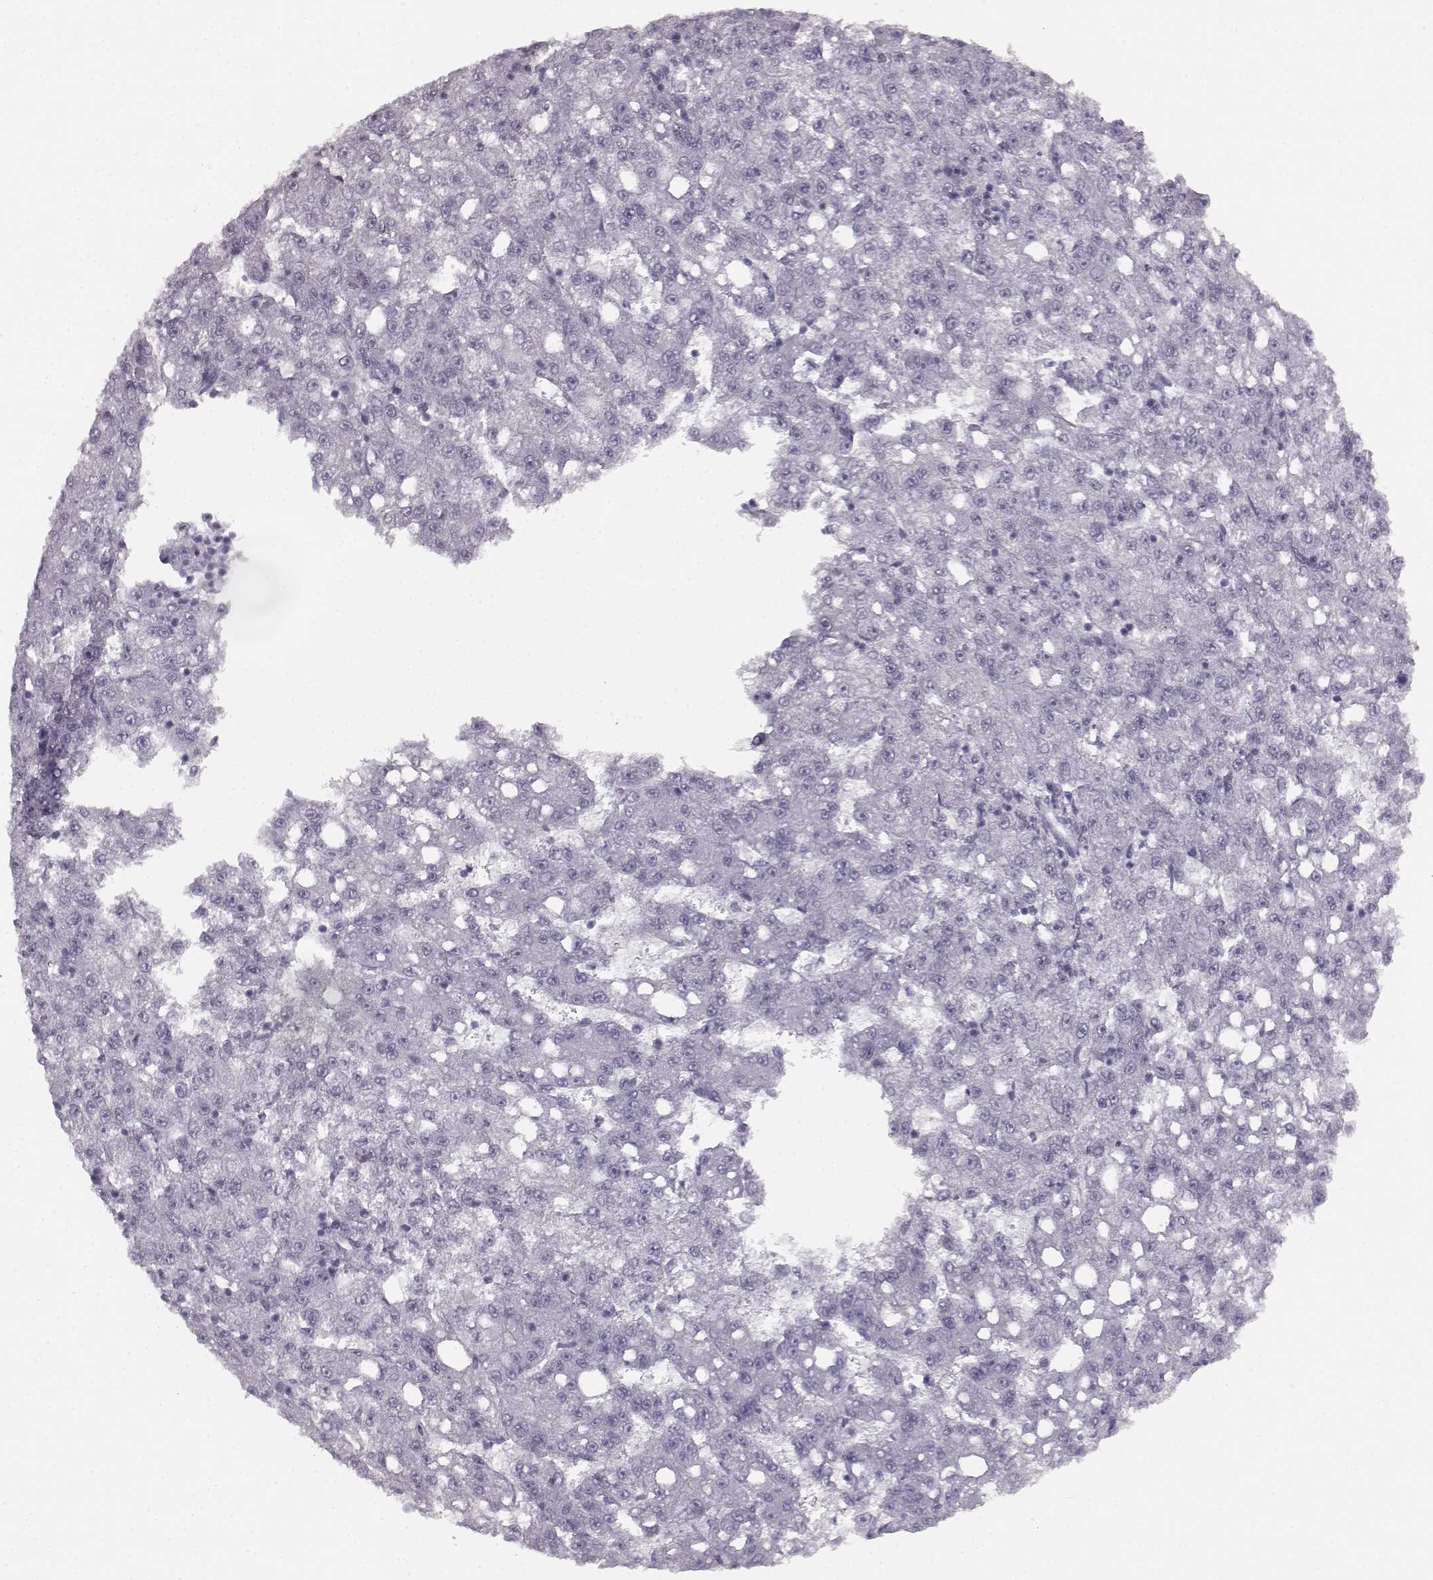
{"staining": {"intensity": "negative", "quantity": "none", "location": "none"}, "tissue": "liver cancer", "cell_type": "Tumor cells", "image_type": "cancer", "snomed": [{"axis": "morphology", "description": "Carcinoma, Hepatocellular, NOS"}, {"axis": "topography", "description": "Liver"}], "caption": "Immunohistochemical staining of human liver cancer (hepatocellular carcinoma) exhibits no significant positivity in tumor cells.", "gene": "SEMG2", "patient": {"sex": "female", "age": 65}}